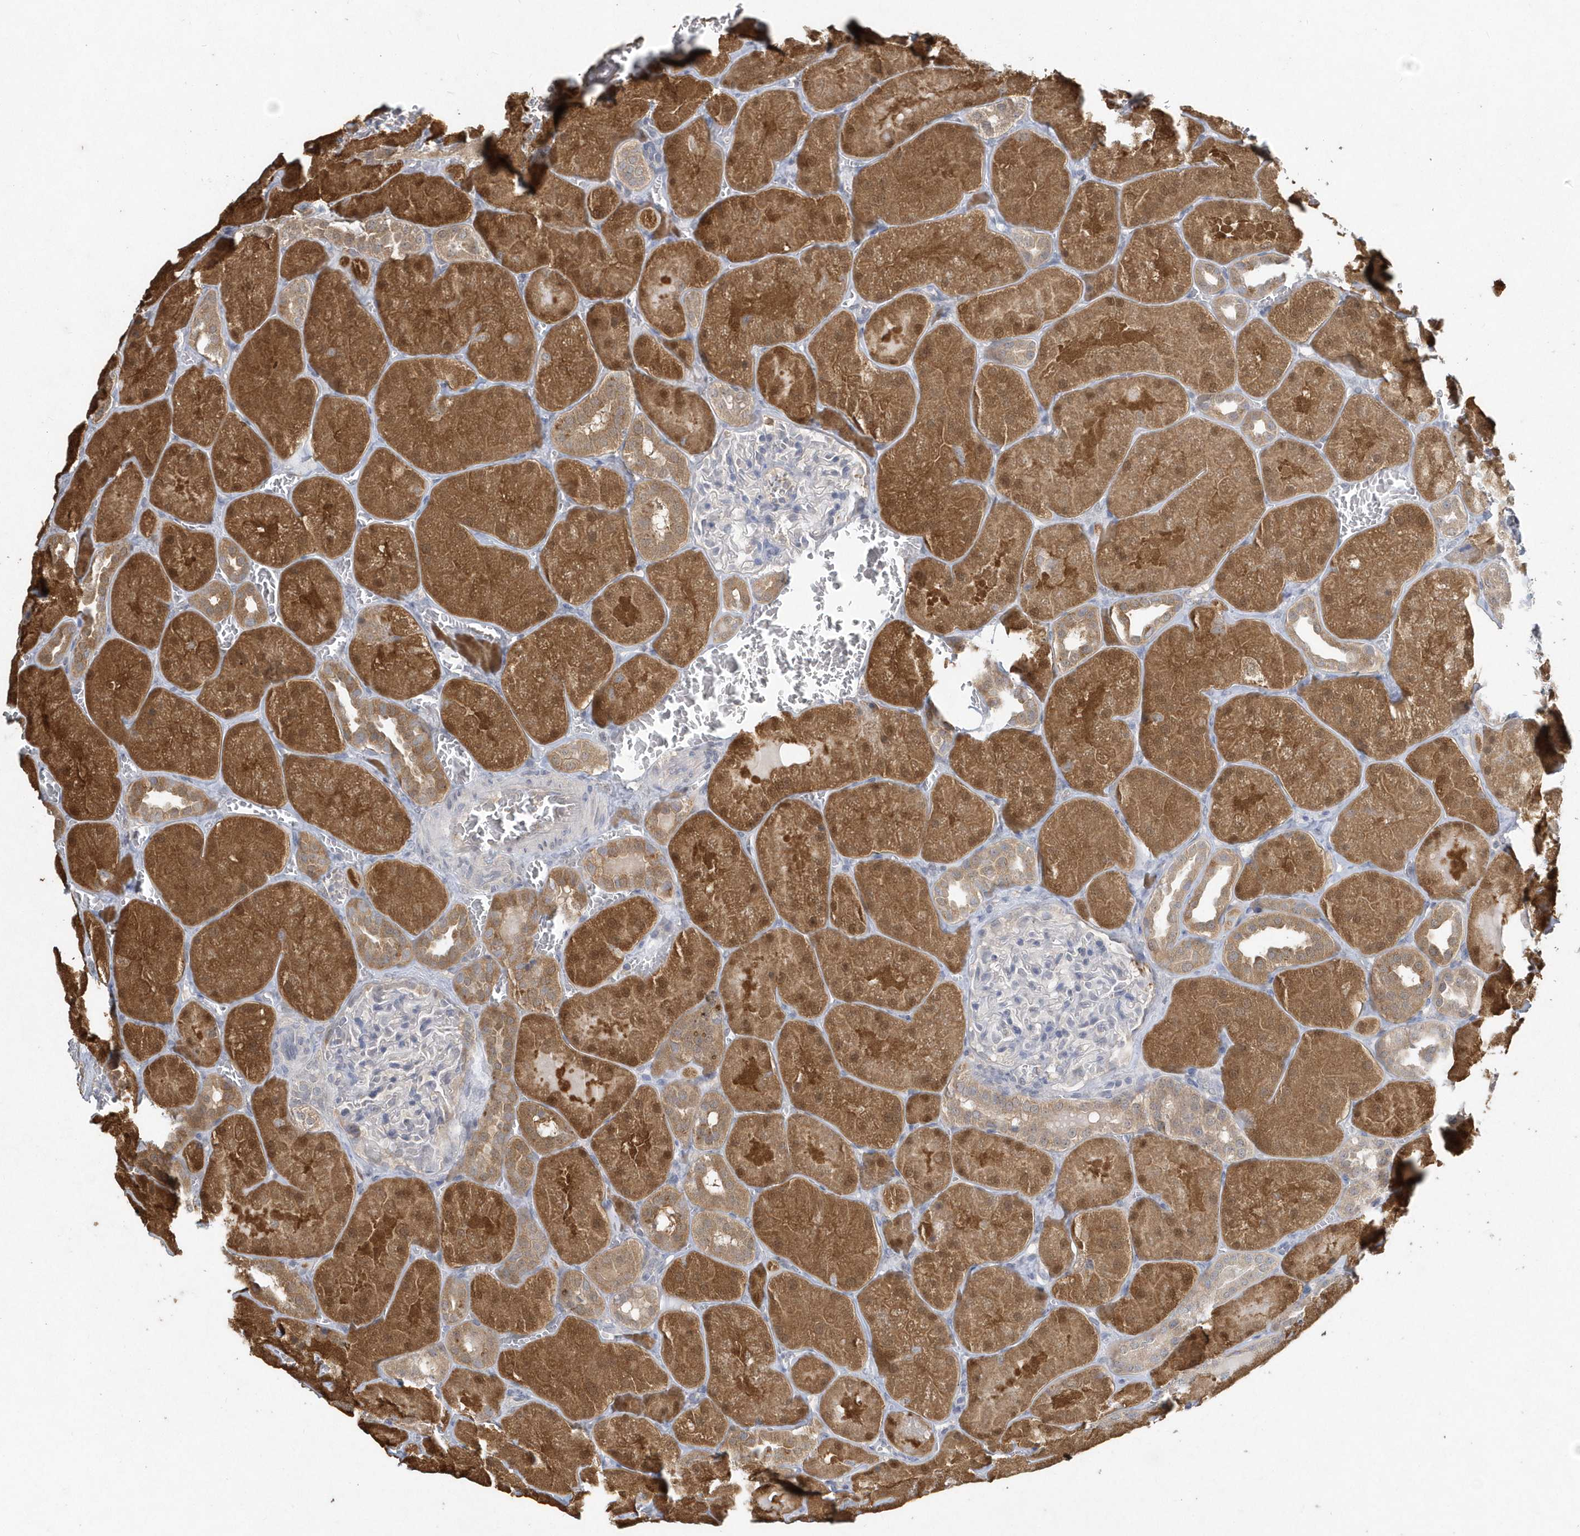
{"staining": {"intensity": "negative", "quantity": "none", "location": "none"}, "tissue": "kidney", "cell_type": "Cells in glomeruli", "image_type": "normal", "snomed": [{"axis": "morphology", "description": "Normal tissue, NOS"}, {"axis": "topography", "description": "Kidney"}], "caption": "Kidney stained for a protein using immunohistochemistry demonstrates no positivity cells in glomeruli.", "gene": "AKR7A2", "patient": {"sex": "male", "age": 28}}